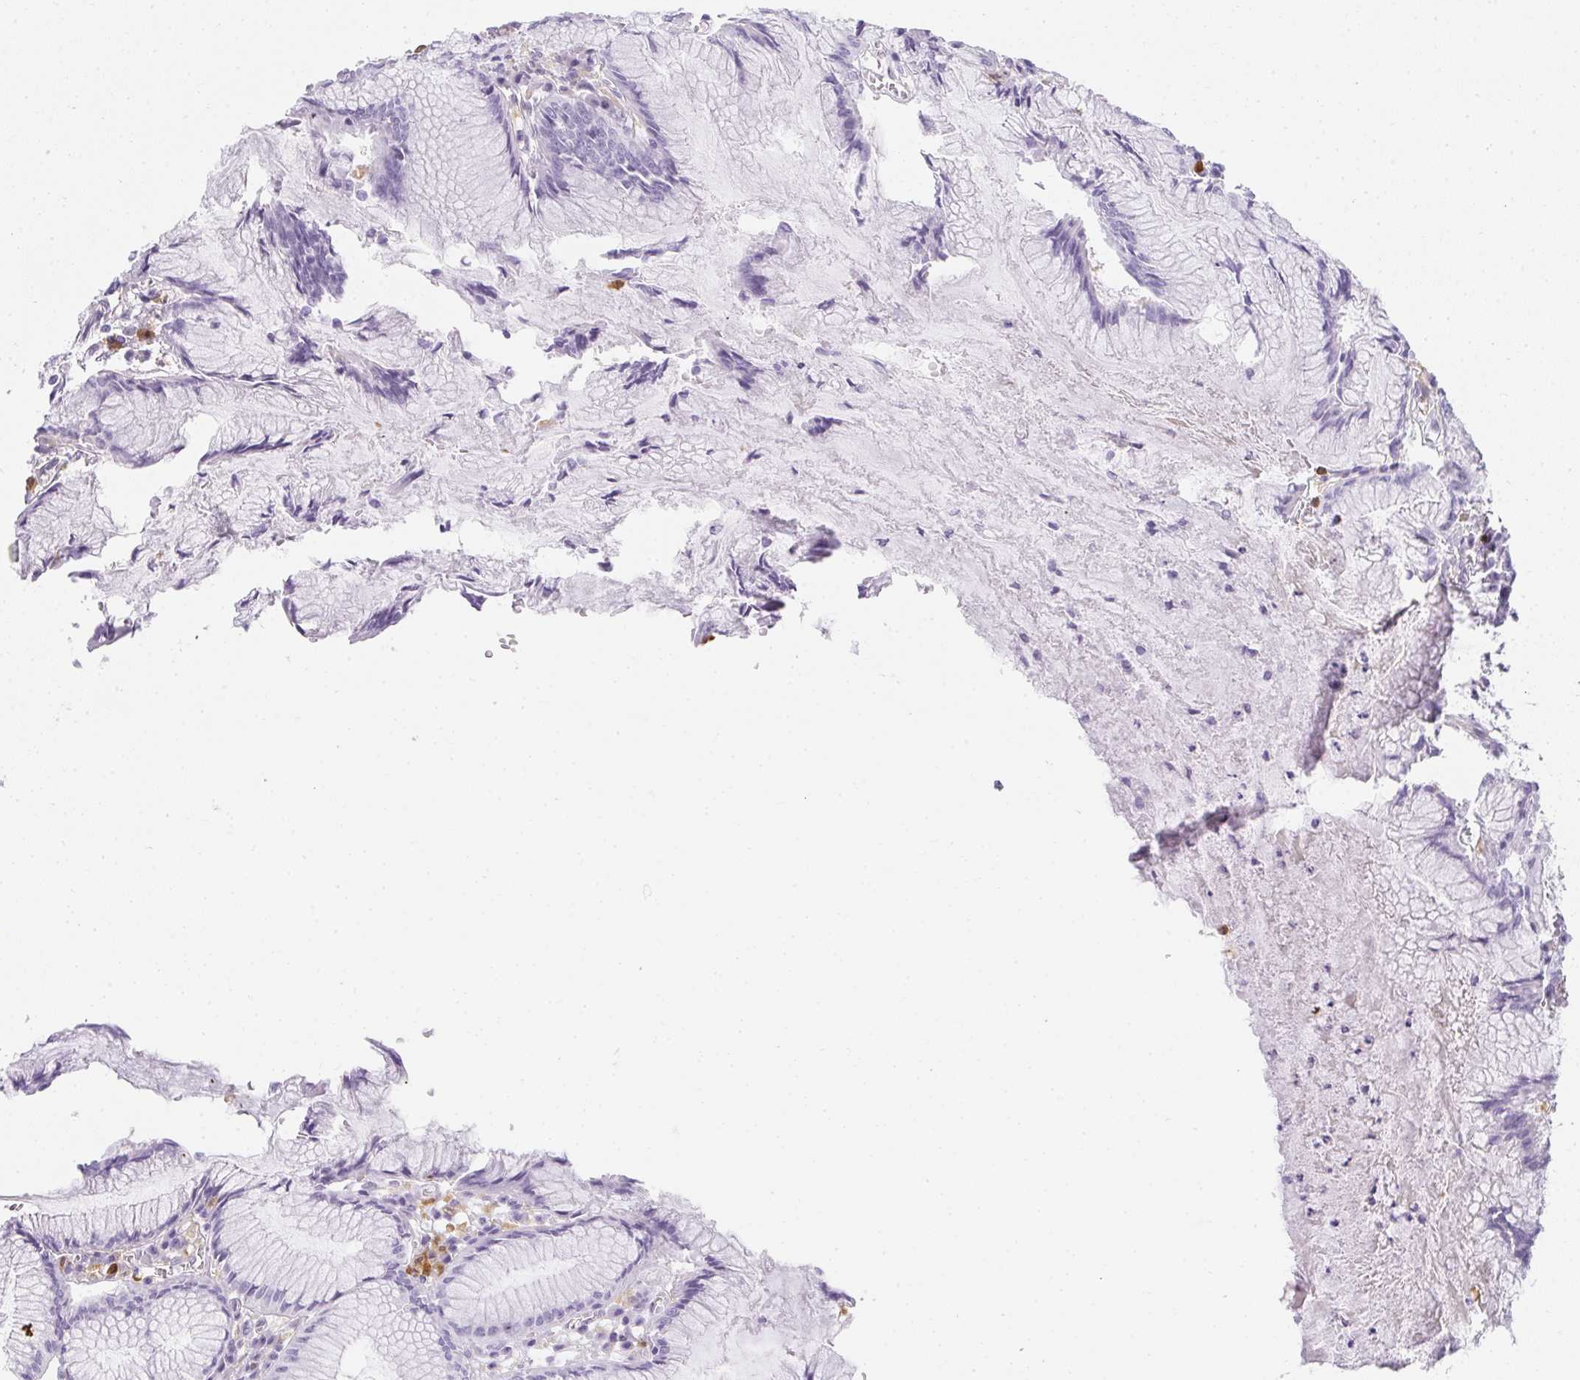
{"staining": {"intensity": "negative", "quantity": "none", "location": "none"}, "tissue": "stomach", "cell_type": "Glandular cells", "image_type": "normal", "snomed": [{"axis": "morphology", "description": "Normal tissue, NOS"}, {"axis": "topography", "description": "Stomach"}], "caption": "The immunohistochemistry micrograph has no significant positivity in glandular cells of stomach. The staining was performed using DAB to visualize the protein expression in brown, while the nuclei were stained in blue with hematoxylin (Magnification: 20x).", "gene": "HK3", "patient": {"sex": "male", "age": 55}}